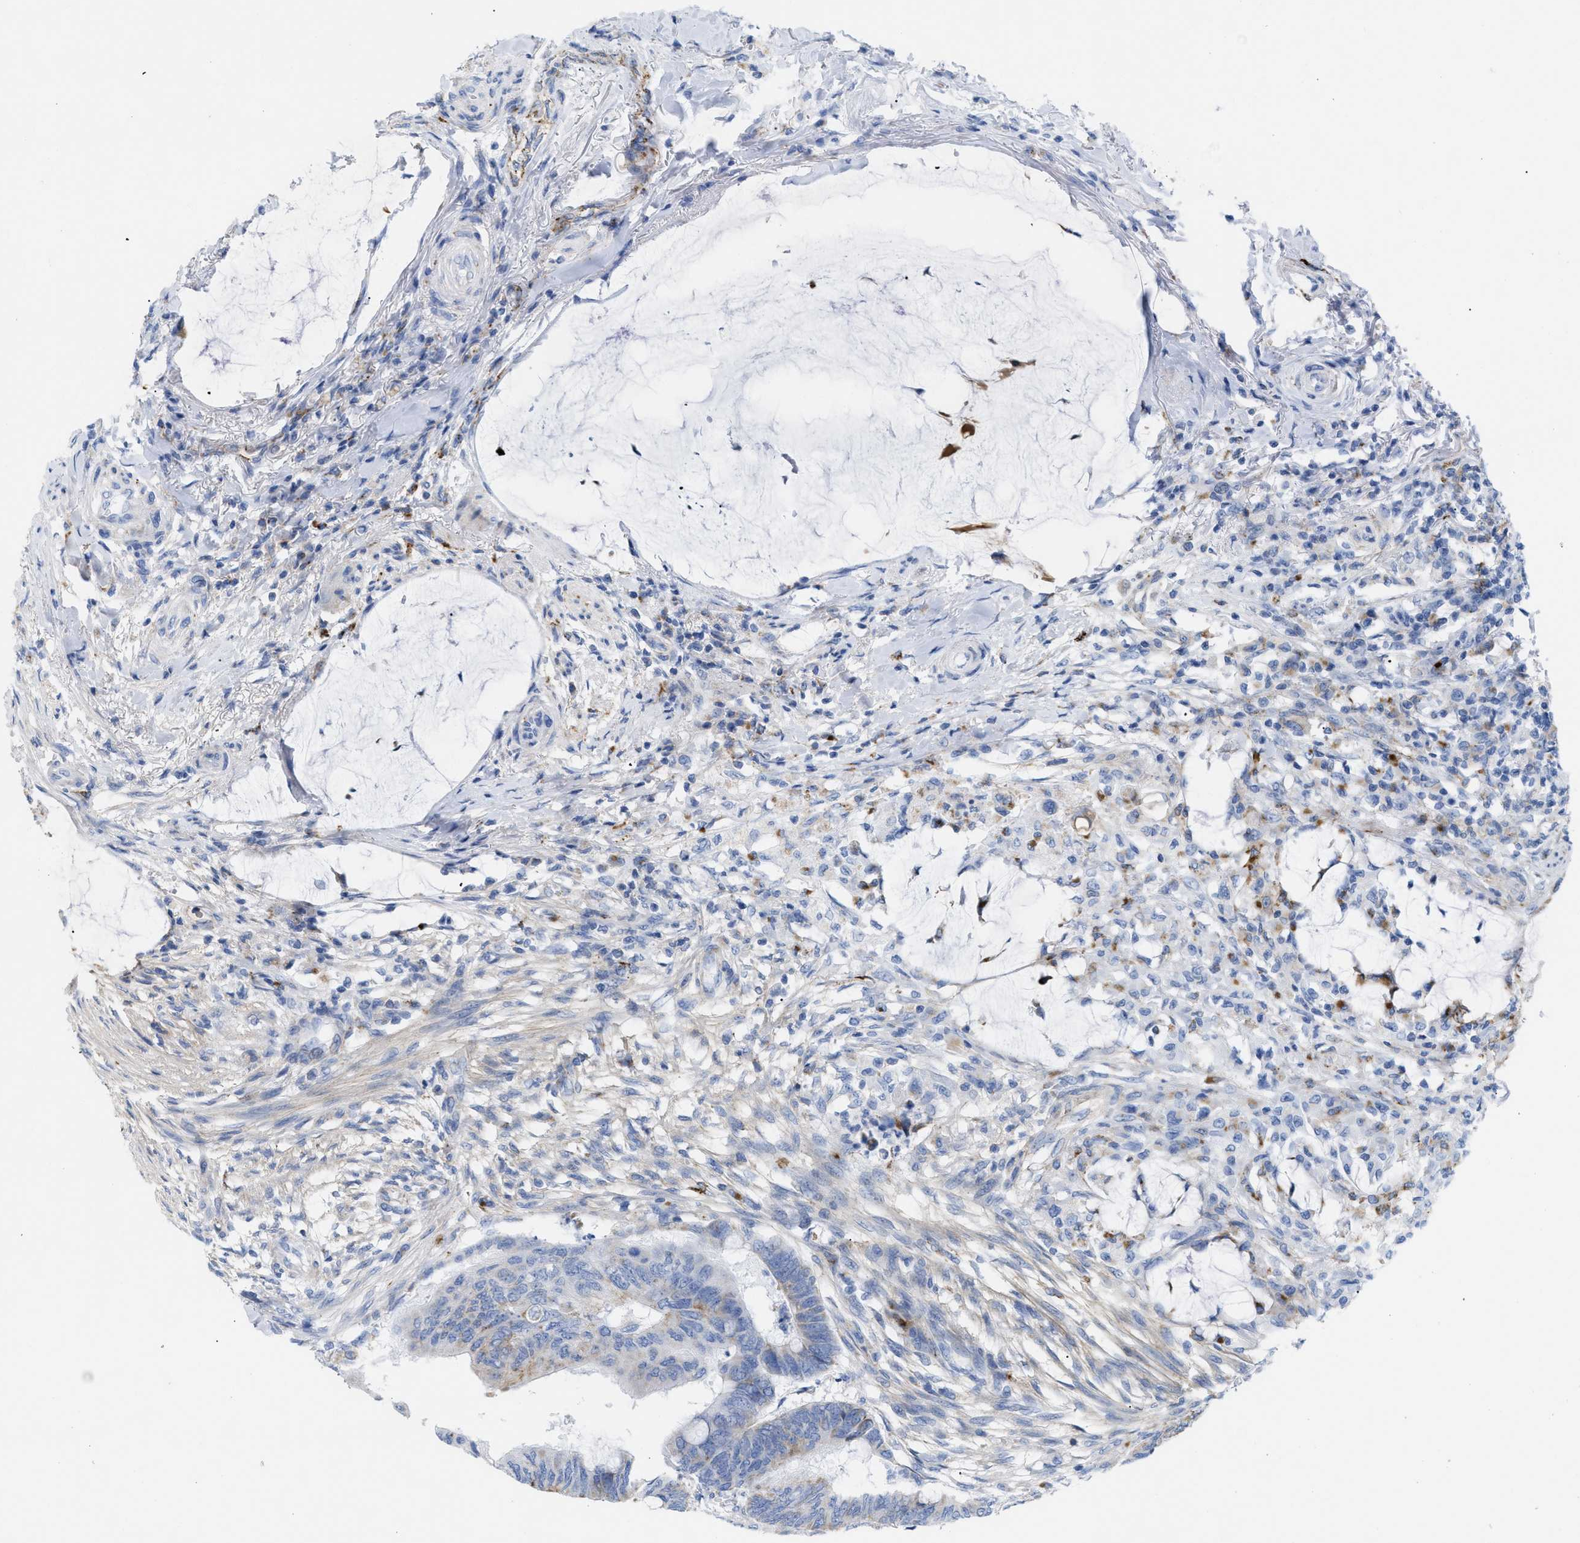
{"staining": {"intensity": "moderate", "quantity": "25%-75%", "location": "cytoplasmic/membranous"}, "tissue": "colorectal cancer", "cell_type": "Tumor cells", "image_type": "cancer", "snomed": [{"axis": "morphology", "description": "Normal tissue, NOS"}, {"axis": "morphology", "description": "Adenocarcinoma, NOS"}, {"axis": "topography", "description": "Rectum"}, {"axis": "topography", "description": "Peripheral nerve tissue"}], "caption": "IHC of colorectal cancer (adenocarcinoma) demonstrates medium levels of moderate cytoplasmic/membranous staining in about 25%-75% of tumor cells. IHC stains the protein of interest in brown and the nuclei are stained blue.", "gene": "DRAM2", "patient": {"sex": "male", "age": 92}}